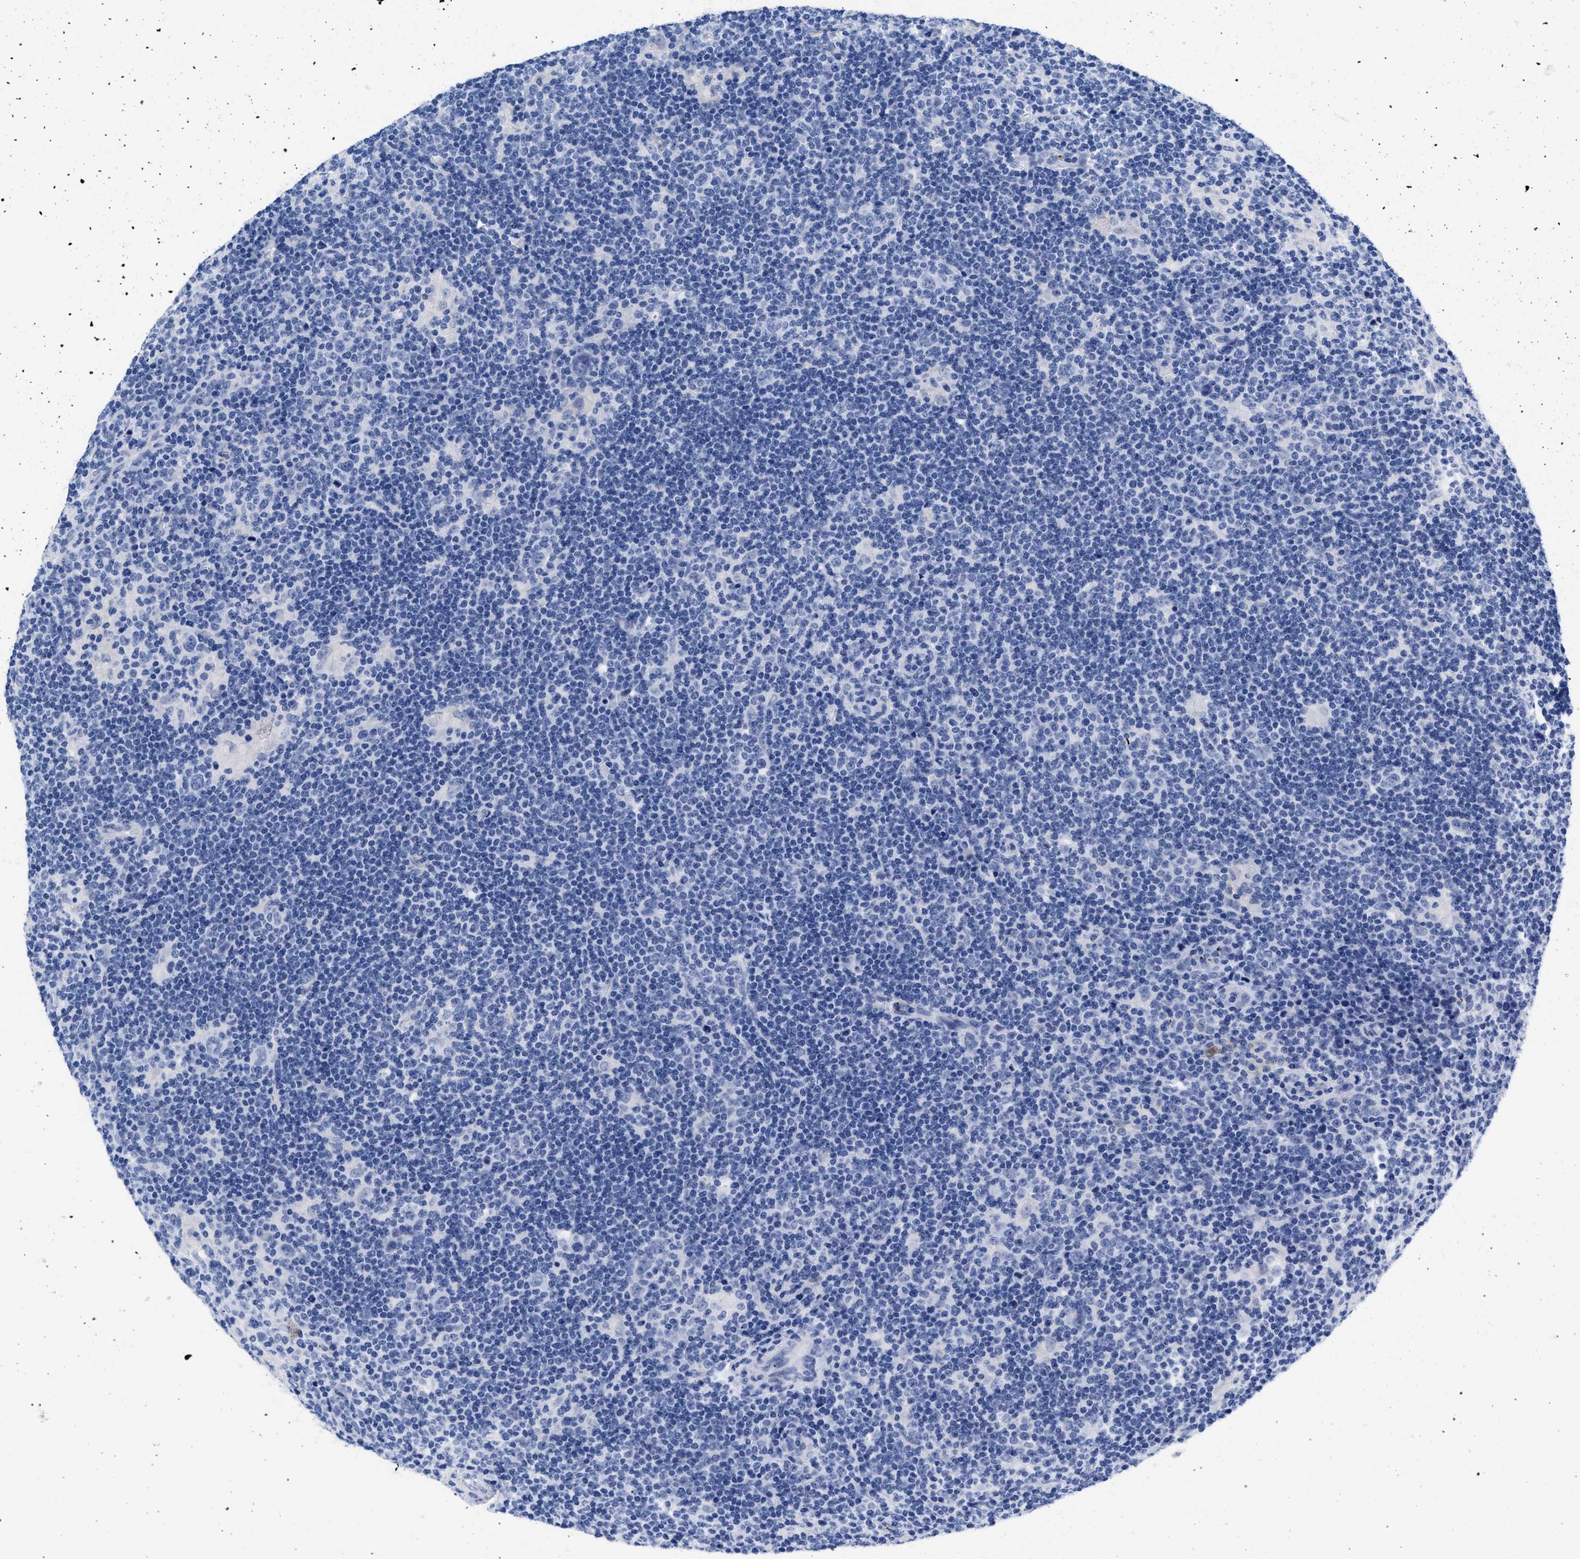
{"staining": {"intensity": "negative", "quantity": "none", "location": "none"}, "tissue": "lymphoma", "cell_type": "Tumor cells", "image_type": "cancer", "snomed": [{"axis": "morphology", "description": "Hodgkin's disease, NOS"}, {"axis": "topography", "description": "Lymph node"}], "caption": "The image exhibits no significant positivity in tumor cells of lymphoma.", "gene": "TREML1", "patient": {"sex": "female", "age": 57}}